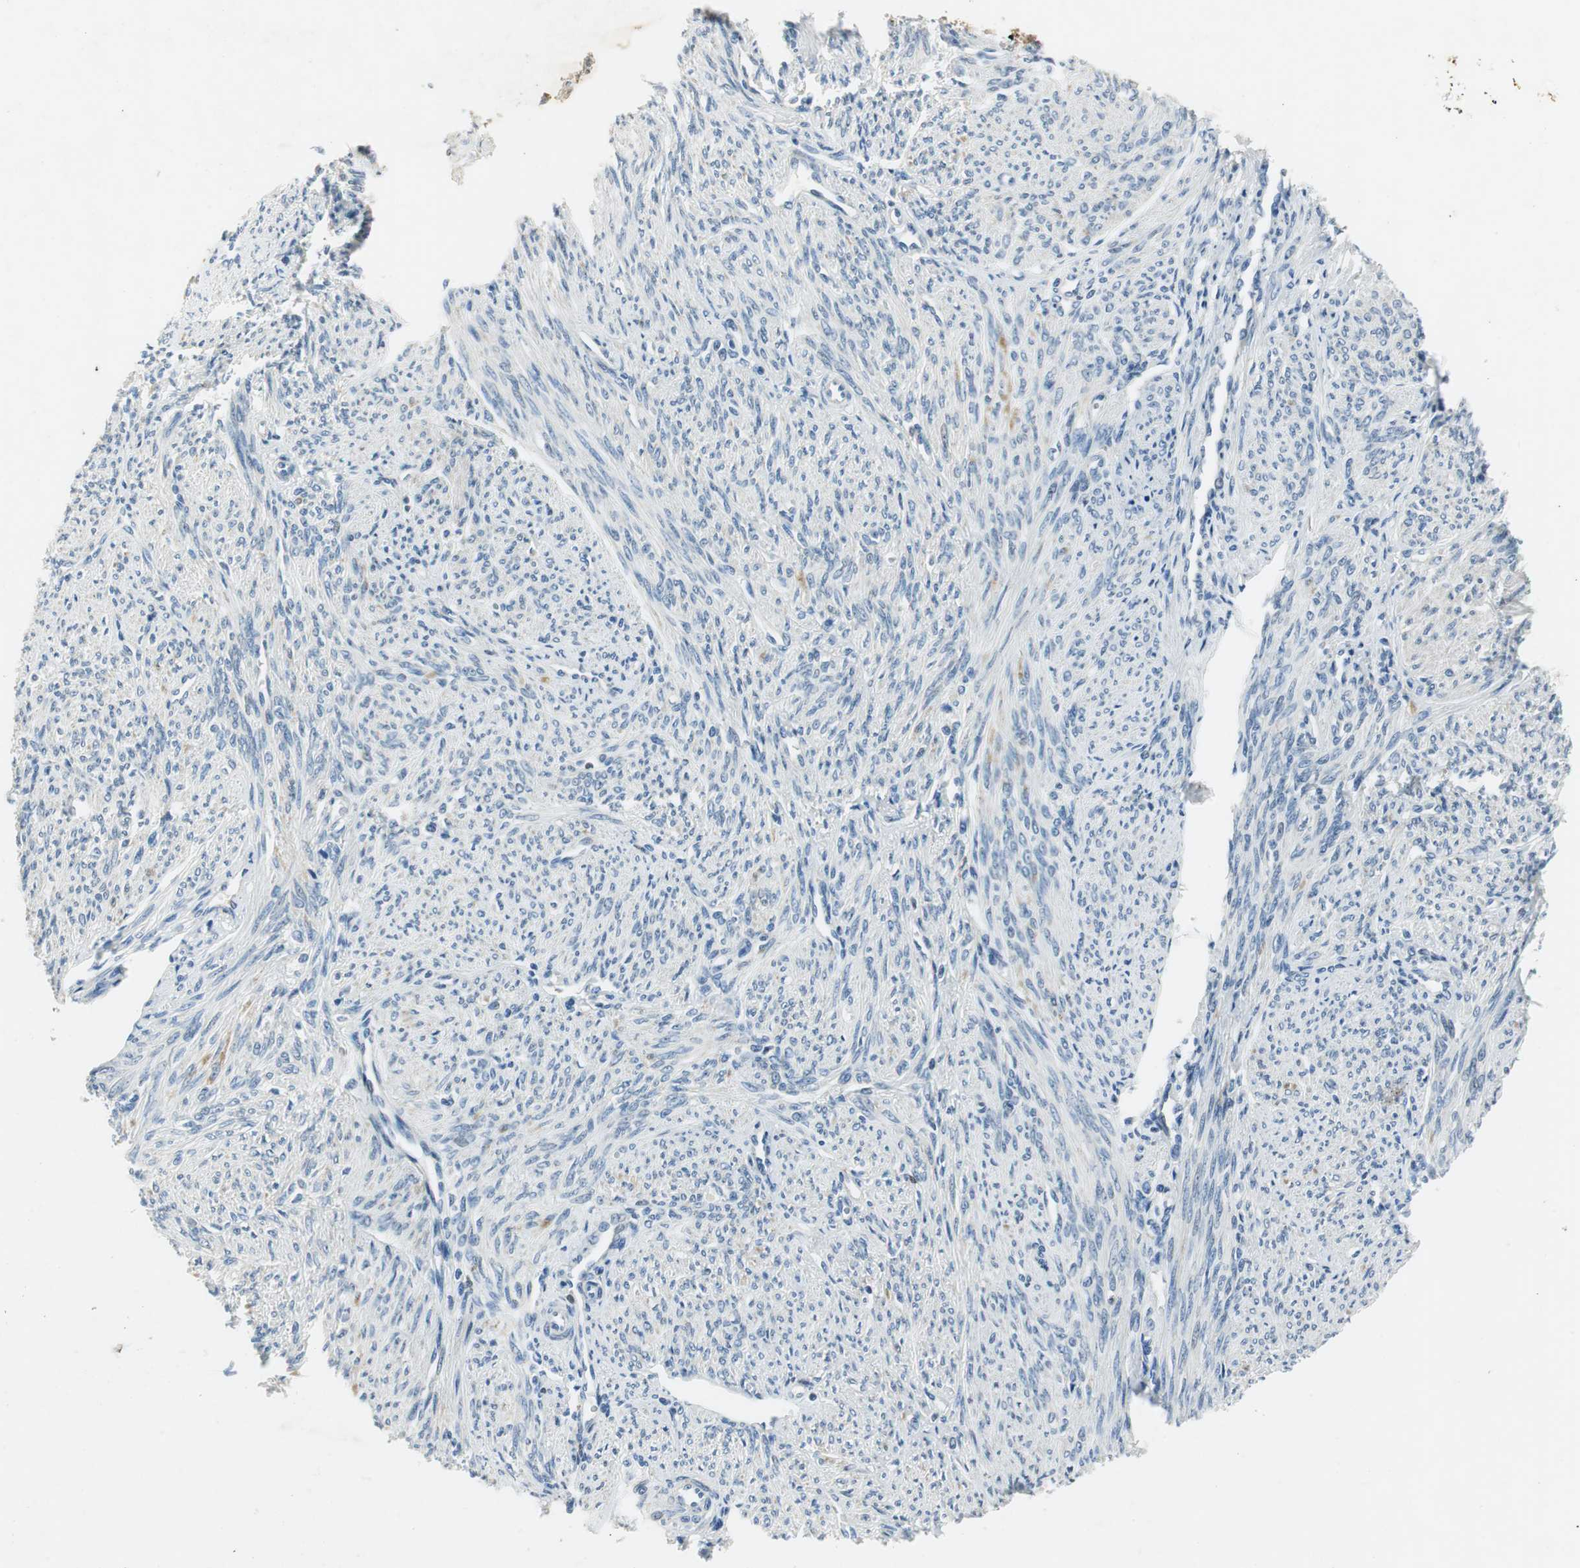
{"staining": {"intensity": "weak", "quantity": "<25%", "location": "cytoplasmic/membranous"}, "tissue": "smooth muscle", "cell_type": "Smooth muscle cells", "image_type": "normal", "snomed": [{"axis": "morphology", "description": "Normal tissue, NOS"}, {"axis": "topography", "description": "Smooth muscle"}], "caption": "This is a image of immunohistochemistry (IHC) staining of benign smooth muscle, which shows no expression in smooth muscle cells. Nuclei are stained in blue.", "gene": "ME1", "patient": {"sex": "female", "age": 65}}